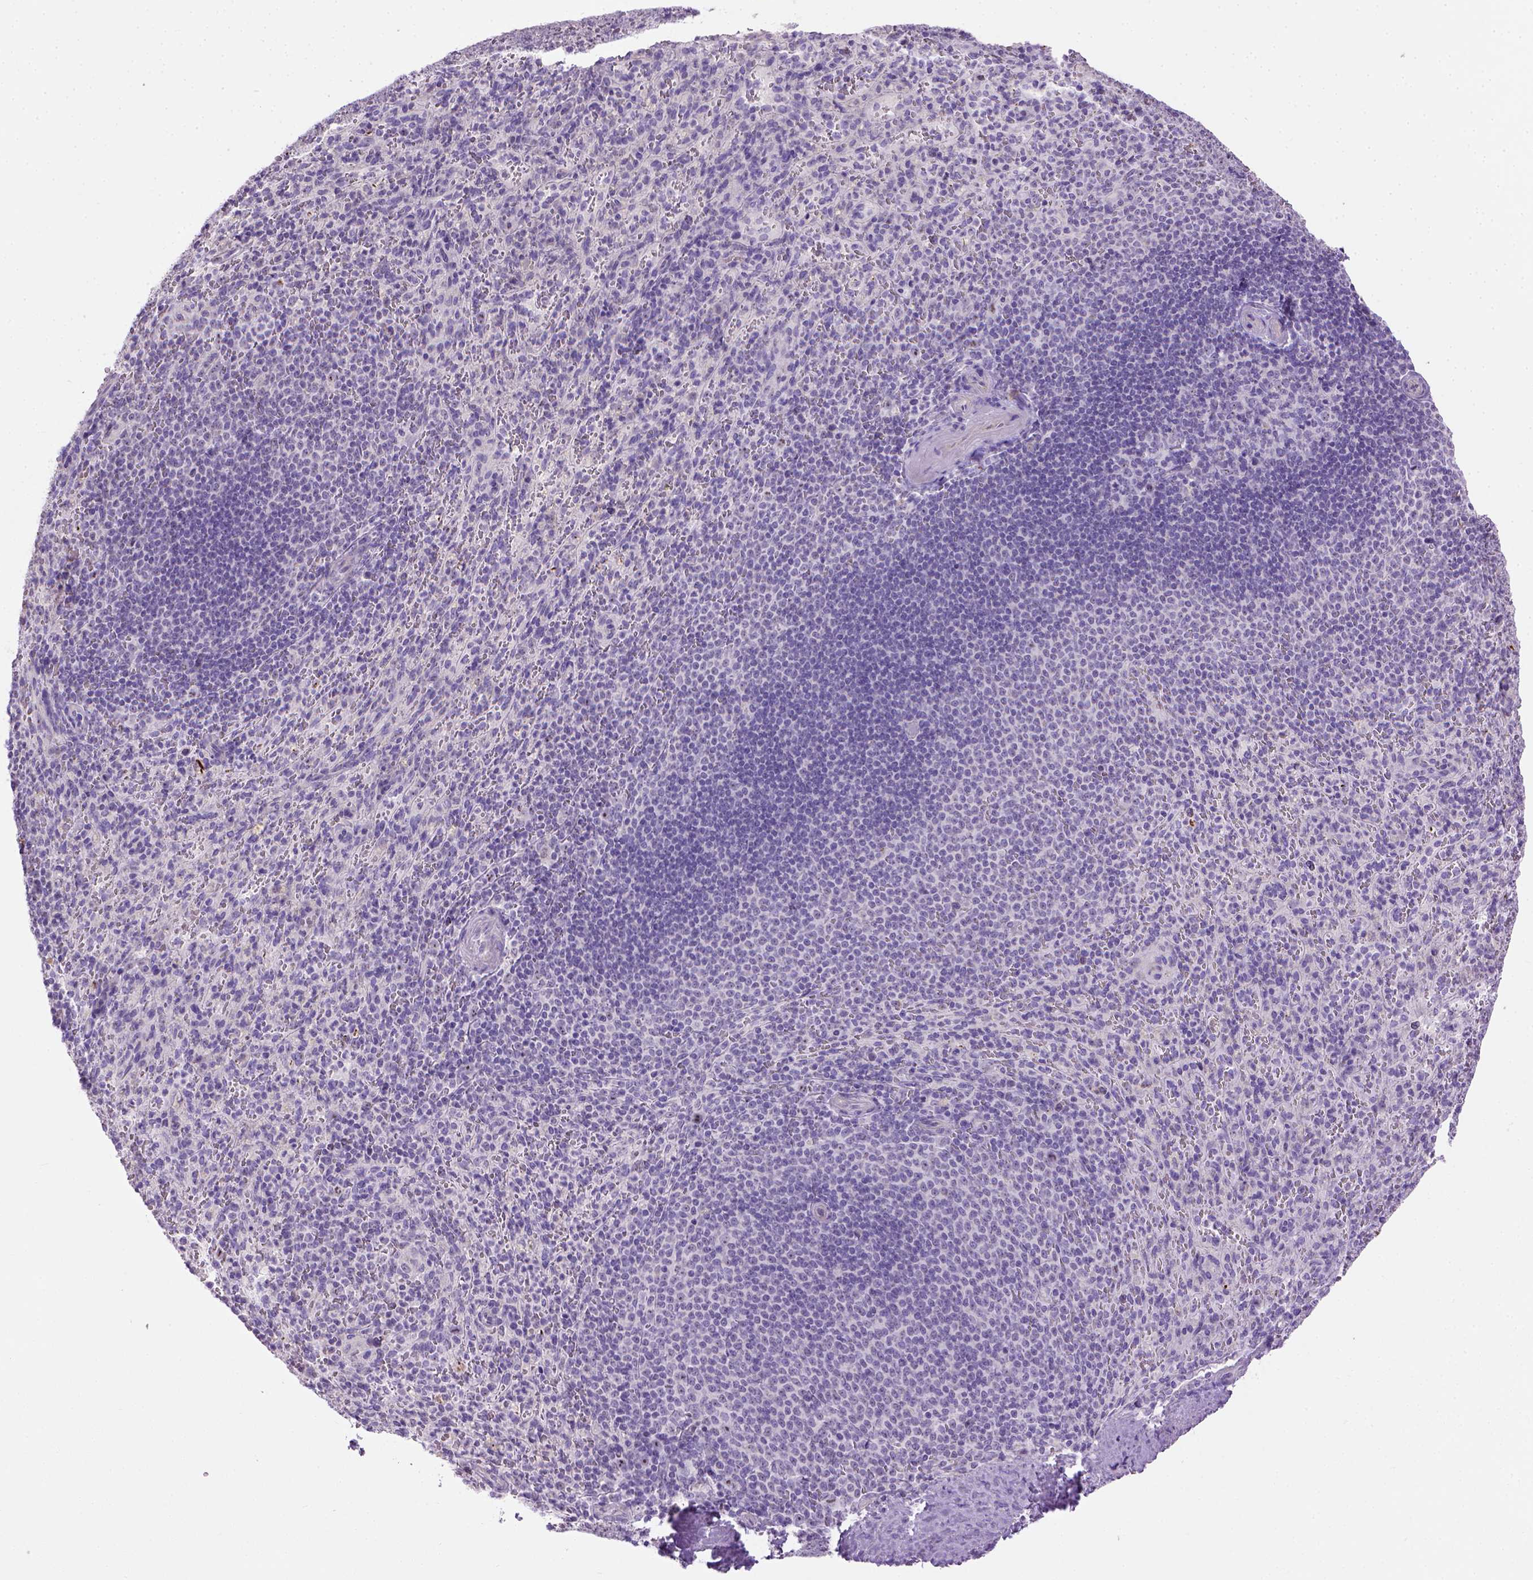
{"staining": {"intensity": "negative", "quantity": "none", "location": "none"}, "tissue": "spleen", "cell_type": "Cells in red pulp", "image_type": "normal", "snomed": [{"axis": "morphology", "description": "Normal tissue, NOS"}, {"axis": "topography", "description": "Spleen"}], "caption": "Human spleen stained for a protein using IHC exhibits no expression in cells in red pulp.", "gene": "UTP4", "patient": {"sex": "male", "age": 57}}